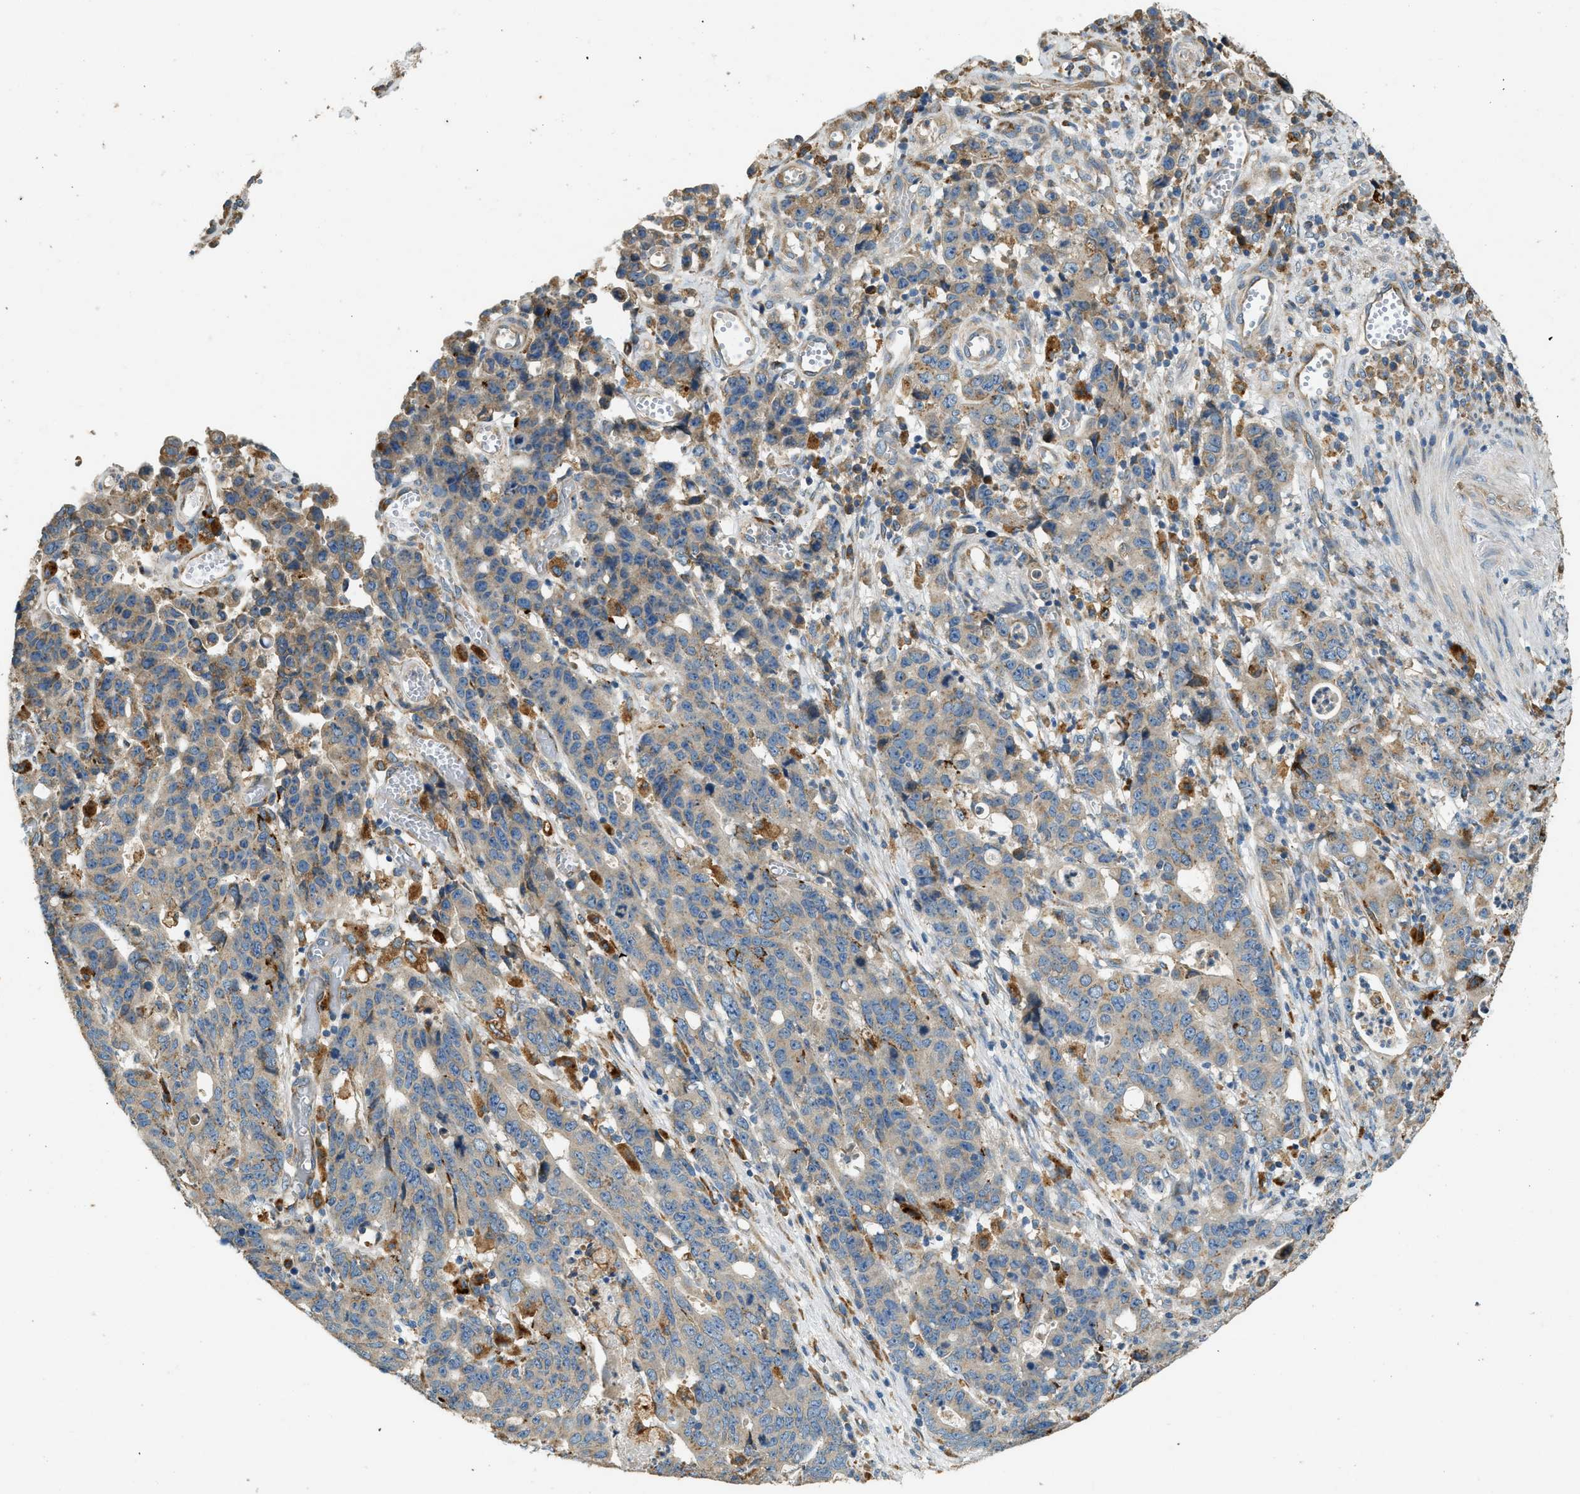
{"staining": {"intensity": "moderate", "quantity": ">75%", "location": "cytoplasmic/membranous"}, "tissue": "stomach cancer", "cell_type": "Tumor cells", "image_type": "cancer", "snomed": [{"axis": "morphology", "description": "Adenocarcinoma, NOS"}, {"axis": "topography", "description": "Stomach, upper"}], "caption": "Human stomach adenocarcinoma stained with a brown dye reveals moderate cytoplasmic/membranous positive staining in approximately >75% of tumor cells.", "gene": "CTSB", "patient": {"sex": "male", "age": 69}}